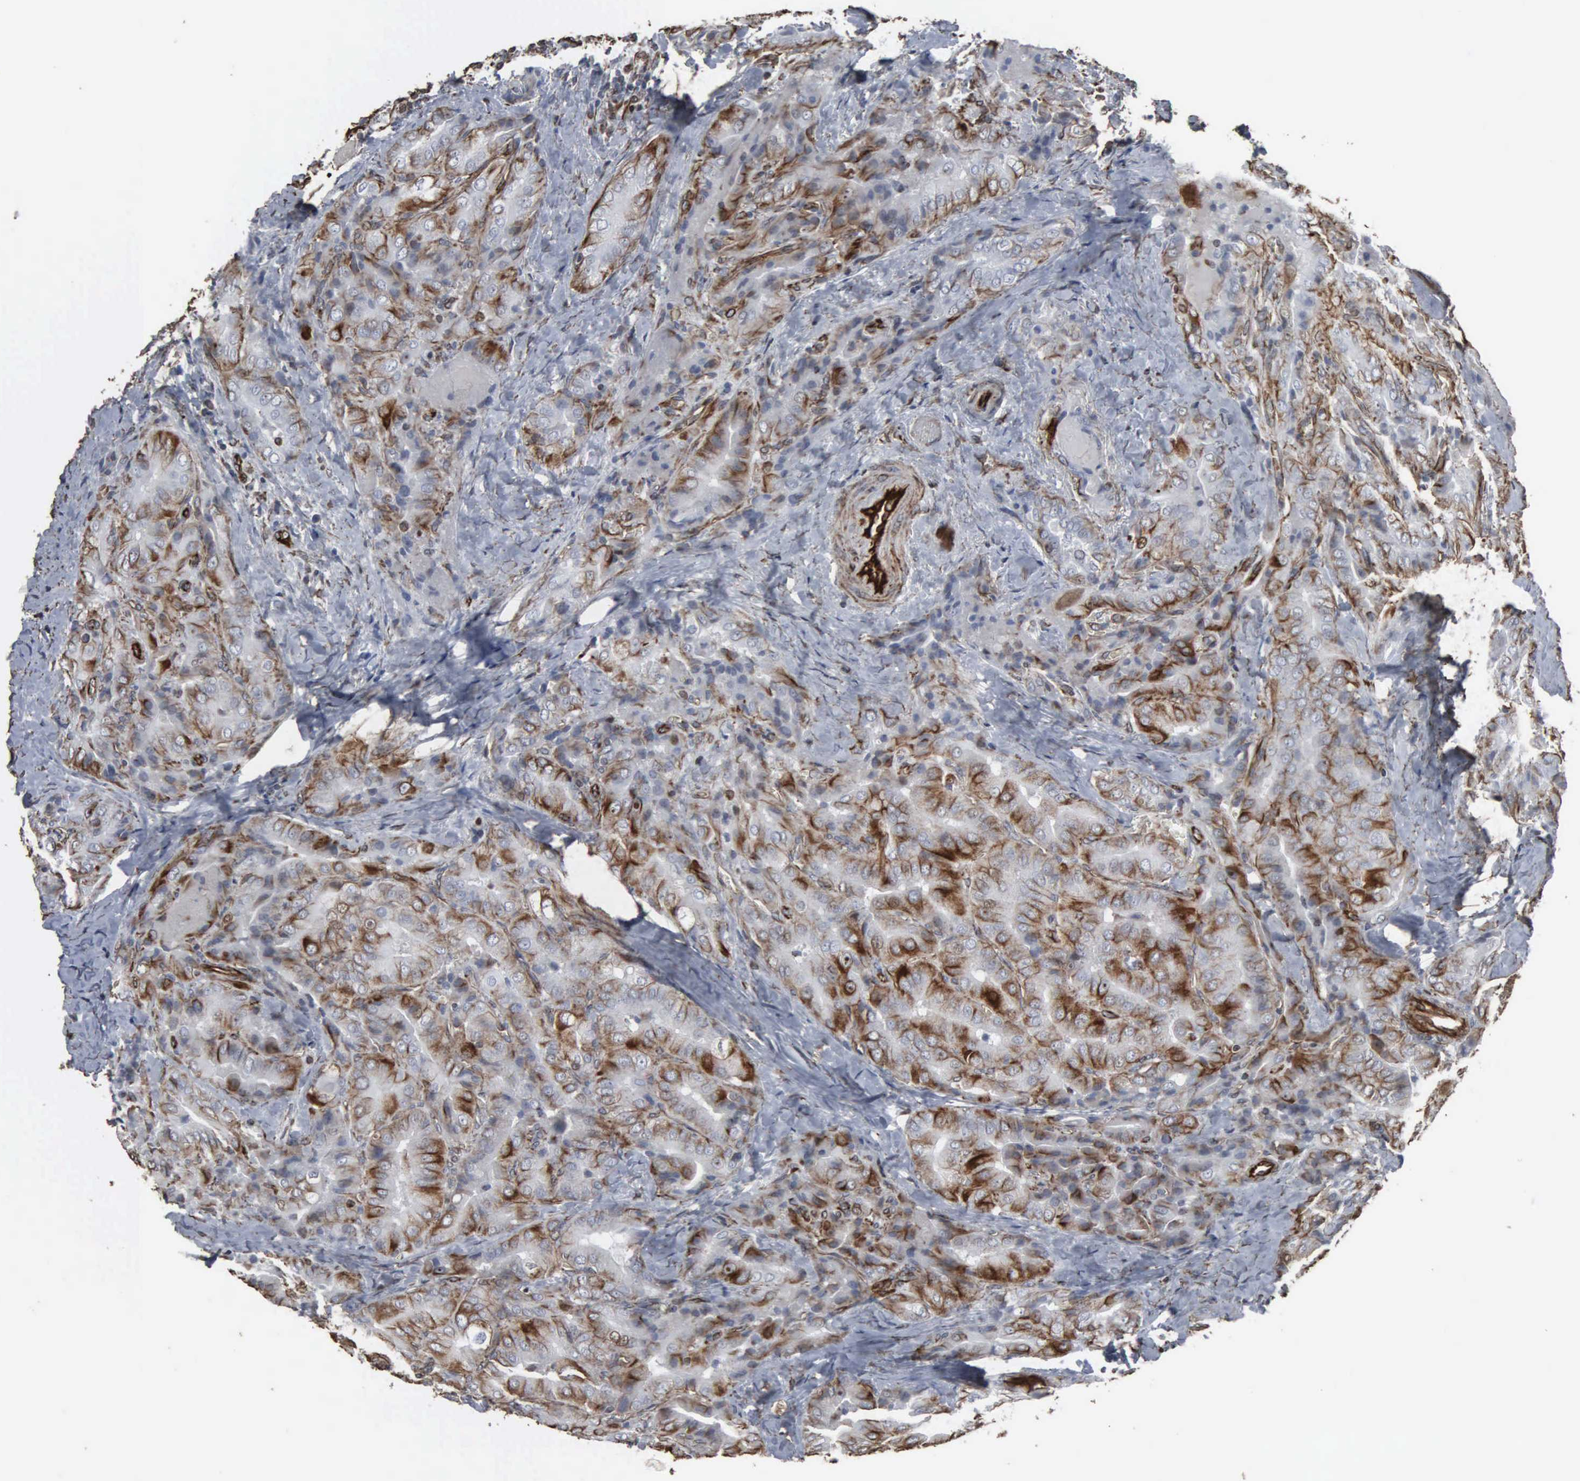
{"staining": {"intensity": "moderate", "quantity": "25%-75%", "location": "cytoplasmic/membranous,nuclear"}, "tissue": "thyroid cancer", "cell_type": "Tumor cells", "image_type": "cancer", "snomed": [{"axis": "morphology", "description": "Papillary adenocarcinoma, NOS"}, {"axis": "topography", "description": "Thyroid gland"}], "caption": "The photomicrograph demonstrates staining of thyroid papillary adenocarcinoma, revealing moderate cytoplasmic/membranous and nuclear protein expression (brown color) within tumor cells.", "gene": "CCNE1", "patient": {"sex": "female", "age": 71}}